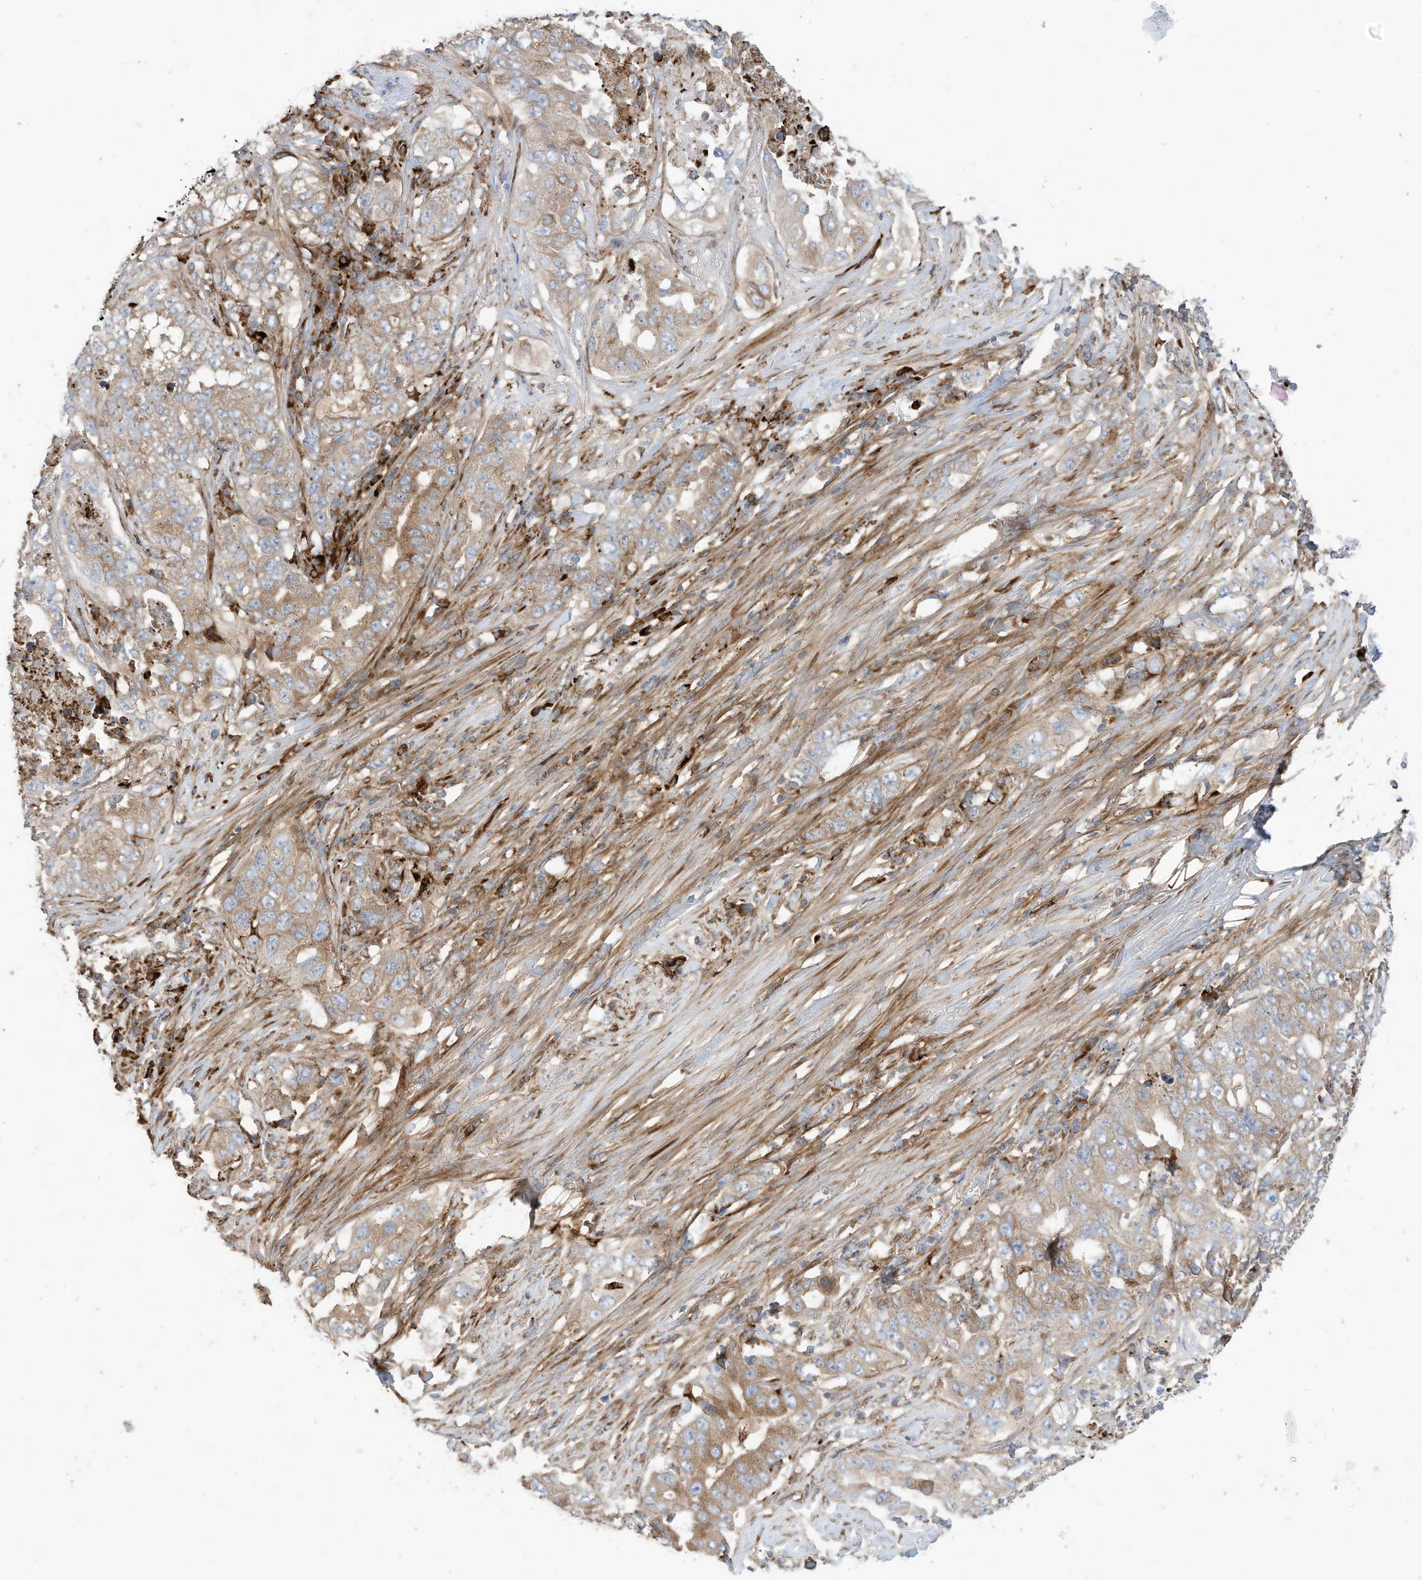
{"staining": {"intensity": "moderate", "quantity": "25%-75%", "location": "cytoplasmic/membranous"}, "tissue": "lung cancer", "cell_type": "Tumor cells", "image_type": "cancer", "snomed": [{"axis": "morphology", "description": "Adenocarcinoma, NOS"}, {"axis": "topography", "description": "Lung"}], "caption": "A medium amount of moderate cytoplasmic/membranous expression is appreciated in about 25%-75% of tumor cells in lung cancer (adenocarcinoma) tissue.", "gene": "TRNAU1AP", "patient": {"sex": "female", "age": 51}}